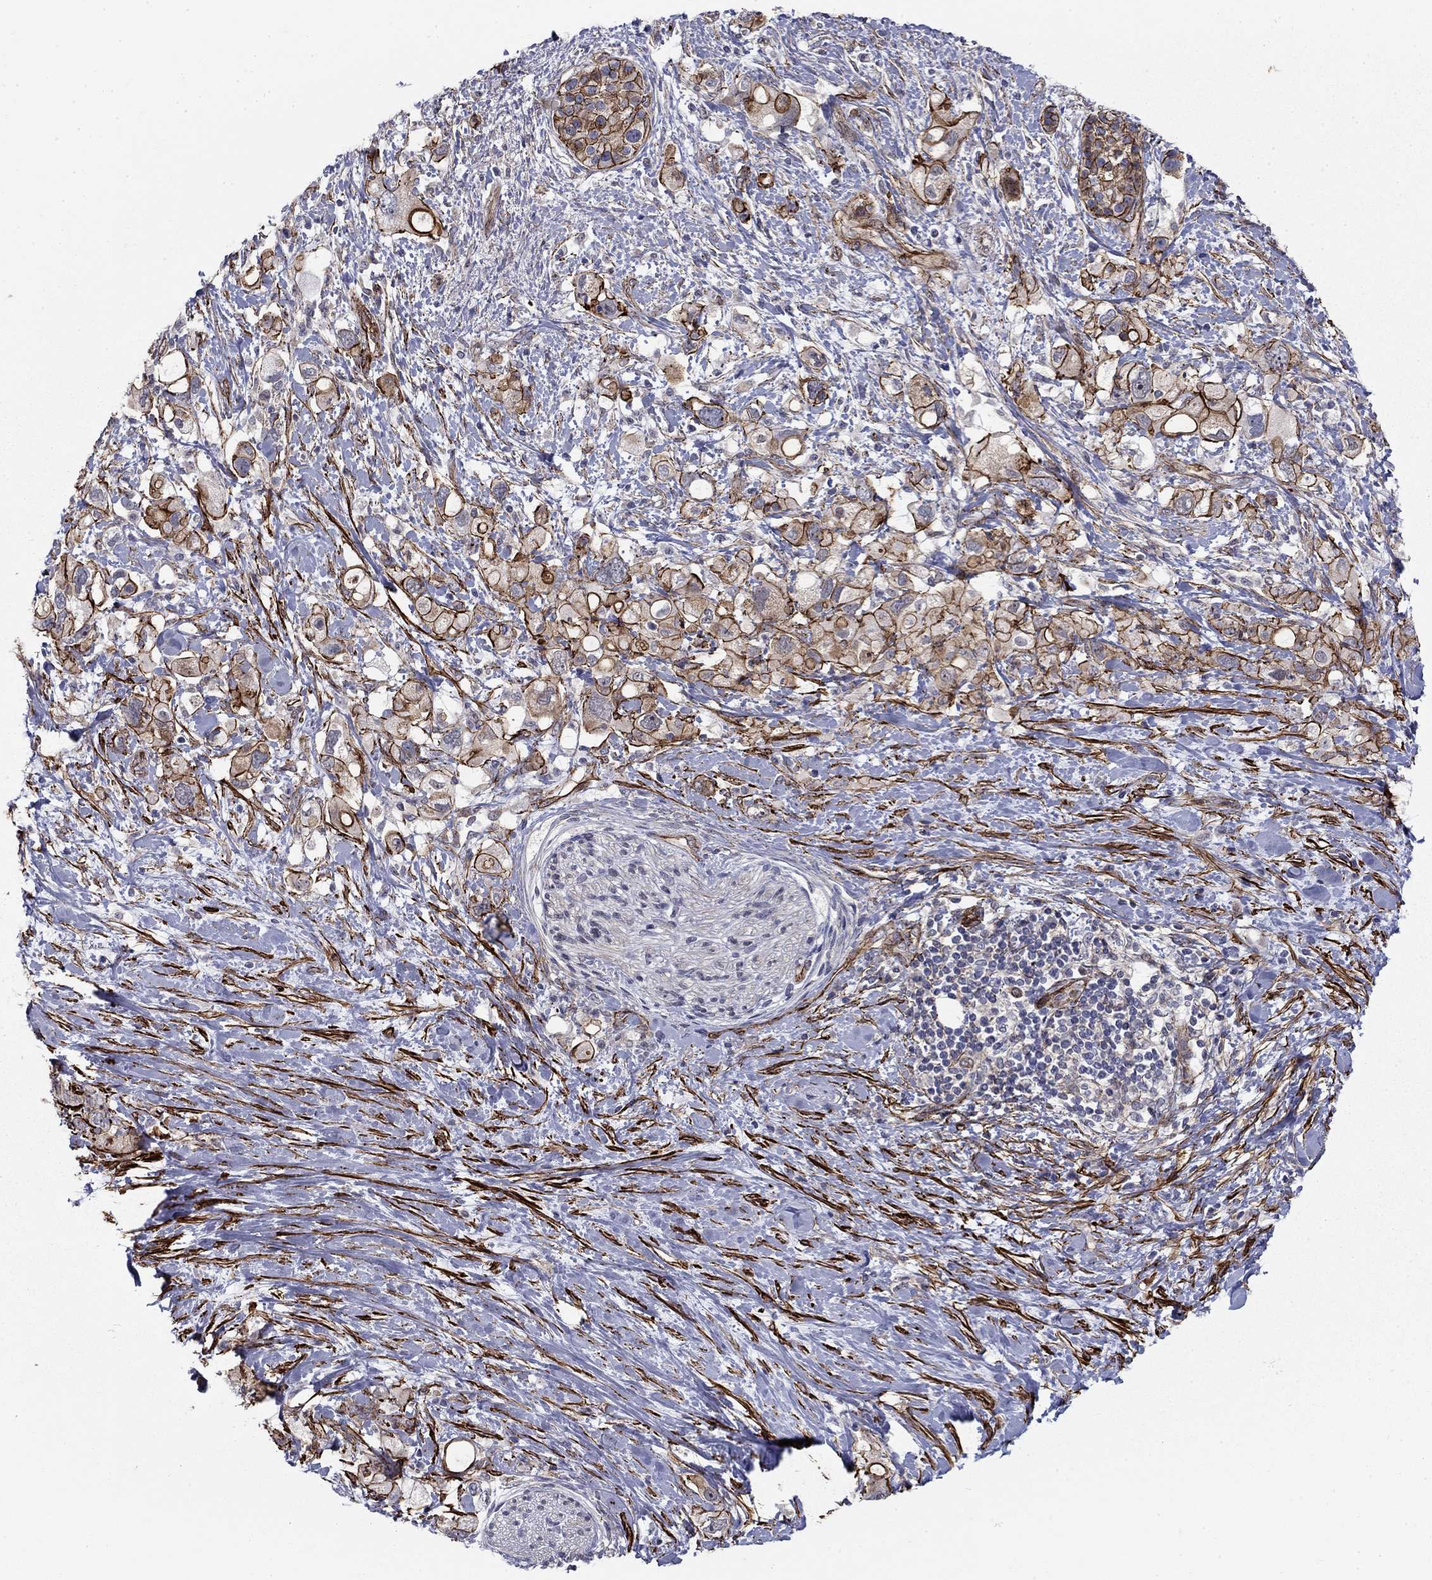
{"staining": {"intensity": "strong", "quantity": ">75%", "location": "cytoplasmic/membranous"}, "tissue": "pancreatic cancer", "cell_type": "Tumor cells", "image_type": "cancer", "snomed": [{"axis": "morphology", "description": "Adenocarcinoma, NOS"}, {"axis": "topography", "description": "Pancreas"}], "caption": "A histopathology image showing strong cytoplasmic/membranous staining in approximately >75% of tumor cells in pancreatic cancer, as visualized by brown immunohistochemical staining.", "gene": "KRBA1", "patient": {"sex": "female", "age": 56}}